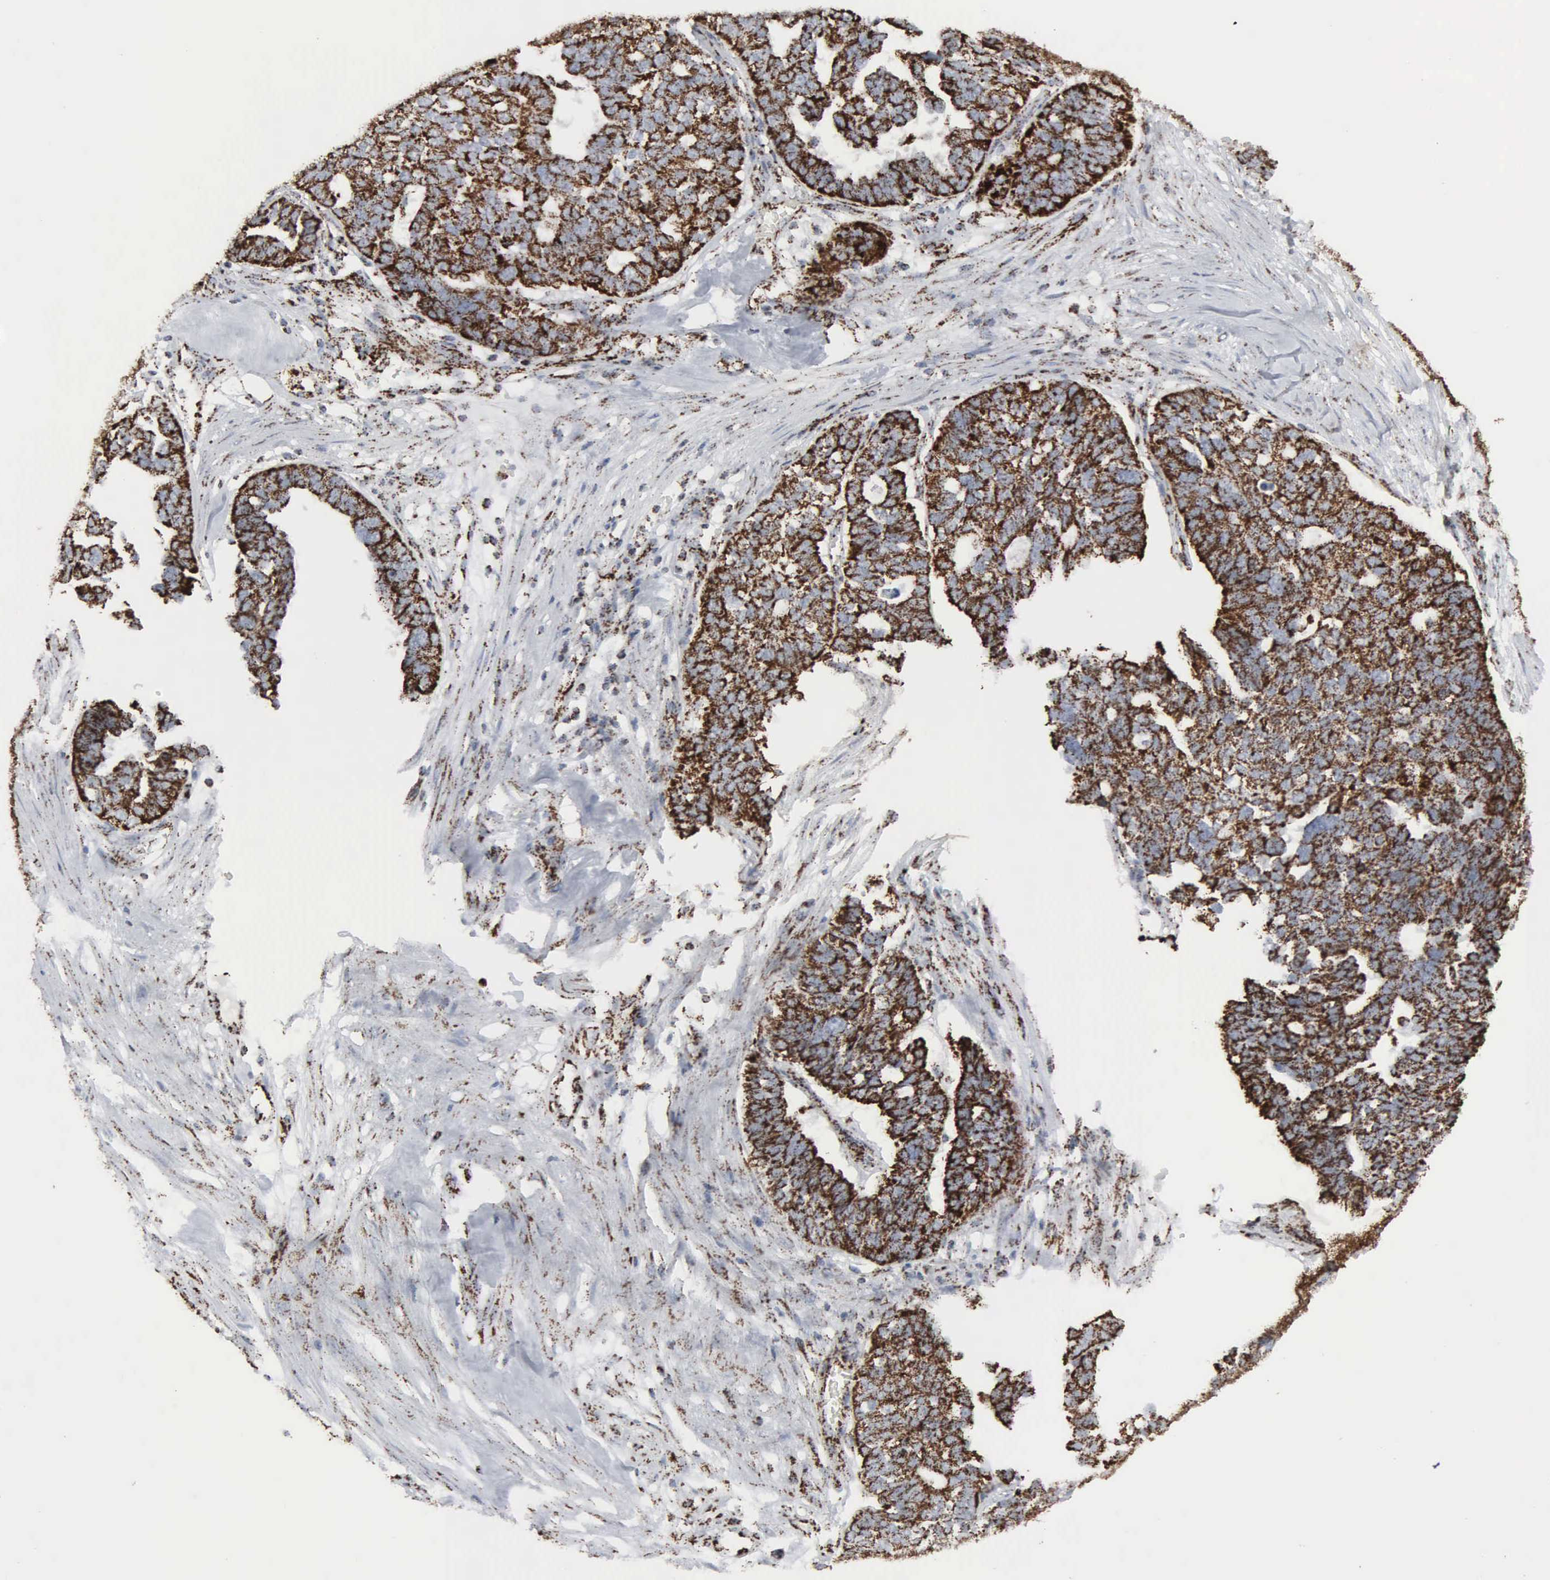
{"staining": {"intensity": "strong", "quantity": ">75%", "location": "cytoplasmic/membranous"}, "tissue": "ovarian cancer", "cell_type": "Tumor cells", "image_type": "cancer", "snomed": [{"axis": "morphology", "description": "Cystadenocarcinoma, serous, NOS"}, {"axis": "topography", "description": "Ovary"}], "caption": "Ovarian cancer (serous cystadenocarcinoma) stained for a protein shows strong cytoplasmic/membranous positivity in tumor cells.", "gene": "HSPA9", "patient": {"sex": "female", "age": 59}}